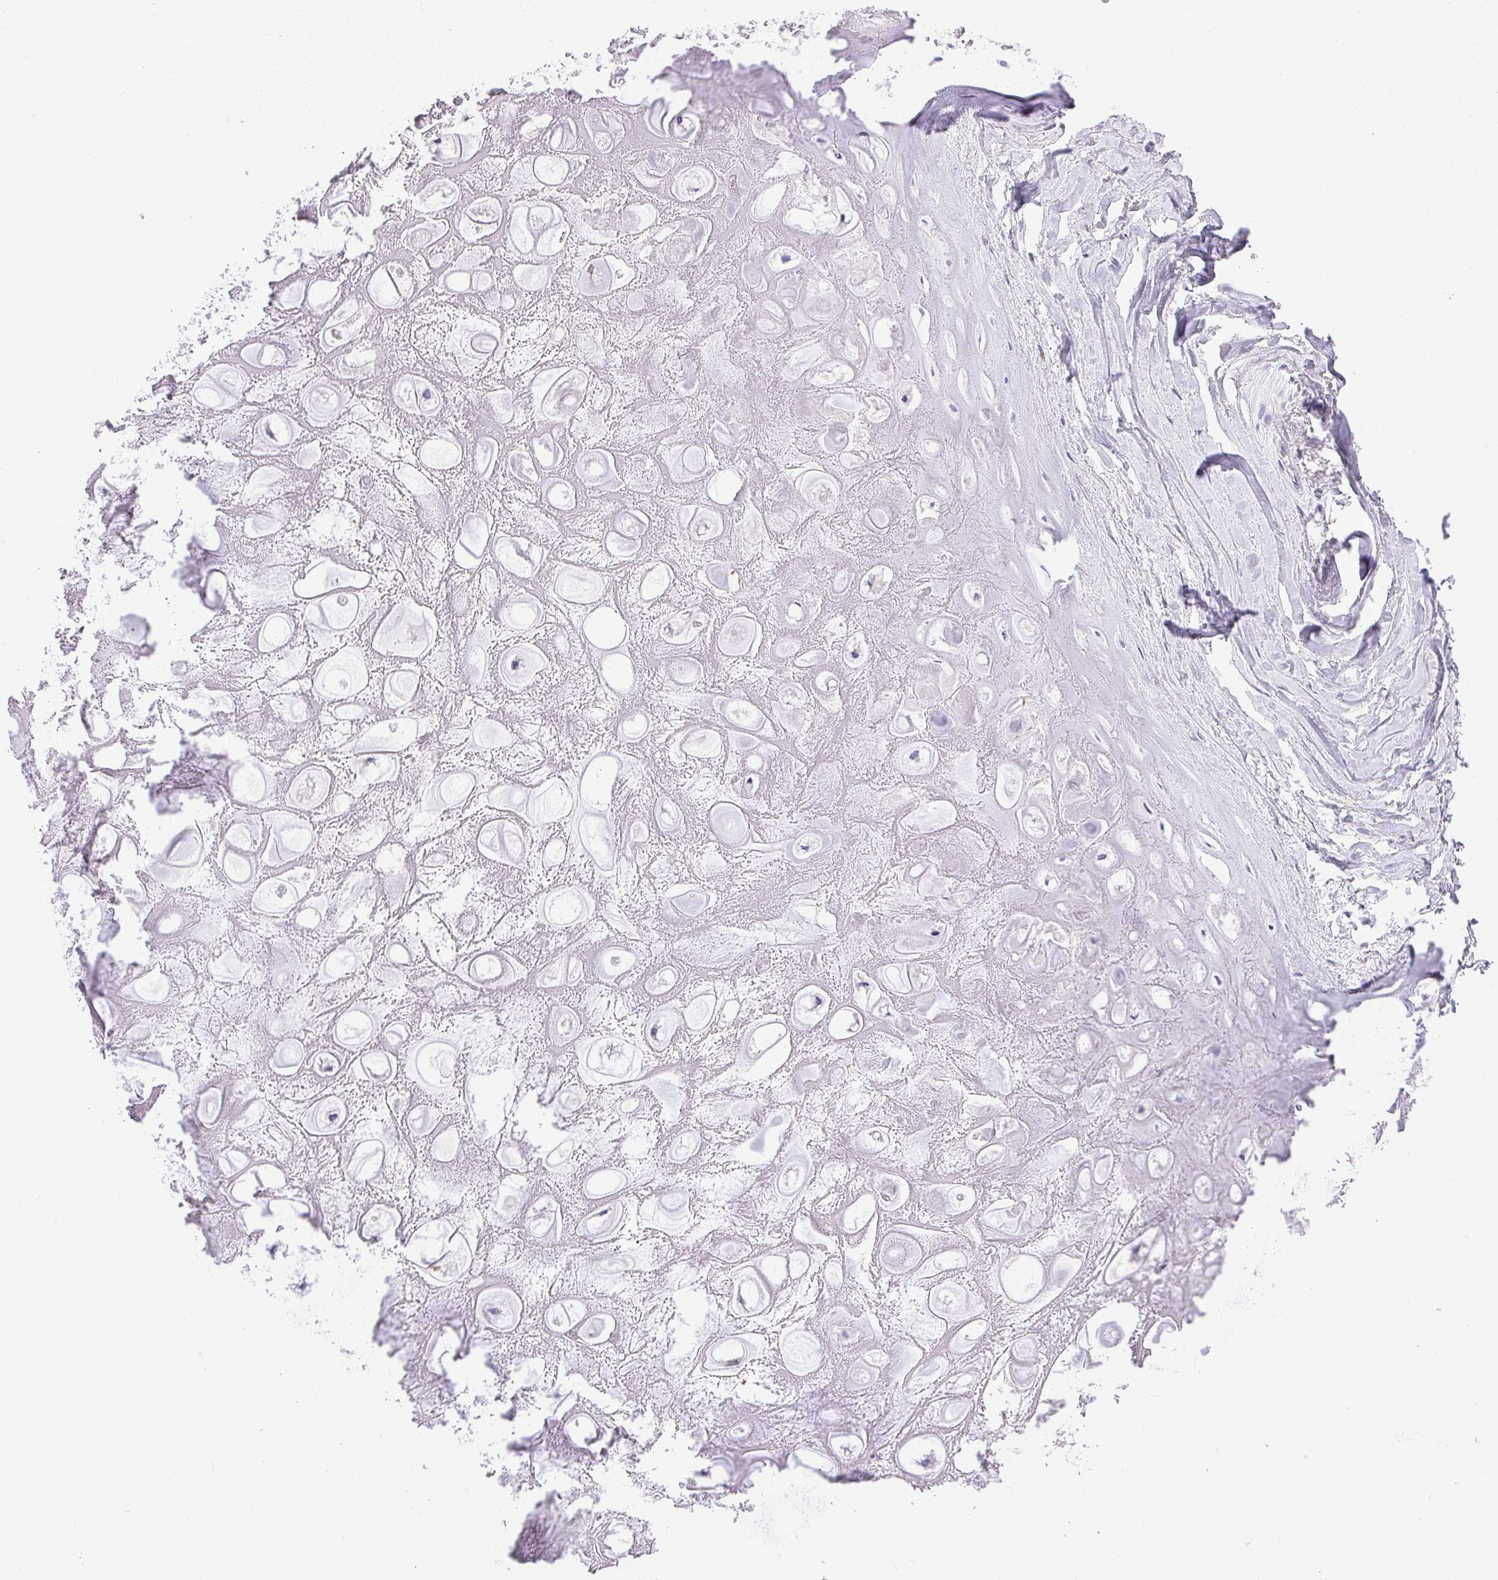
{"staining": {"intensity": "negative", "quantity": "none", "location": "none"}, "tissue": "adipose tissue", "cell_type": "Adipocytes", "image_type": "normal", "snomed": [{"axis": "morphology", "description": "Normal tissue, NOS"}, {"axis": "topography", "description": "Lymph node"}, {"axis": "topography", "description": "Cartilage tissue"}, {"axis": "topography", "description": "Nasopharynx"}], "caption": "High magnification brightfield microscopy of unremarkable adipose tissue stained with DAB (brown) and counterstained with hematoxylin (blue): adipocytes show no significant expression. (IHC, brightfield microscopy, high magnification).", "gene": "PLPPR3", "patient": {"sex": "male", "age": 63}}